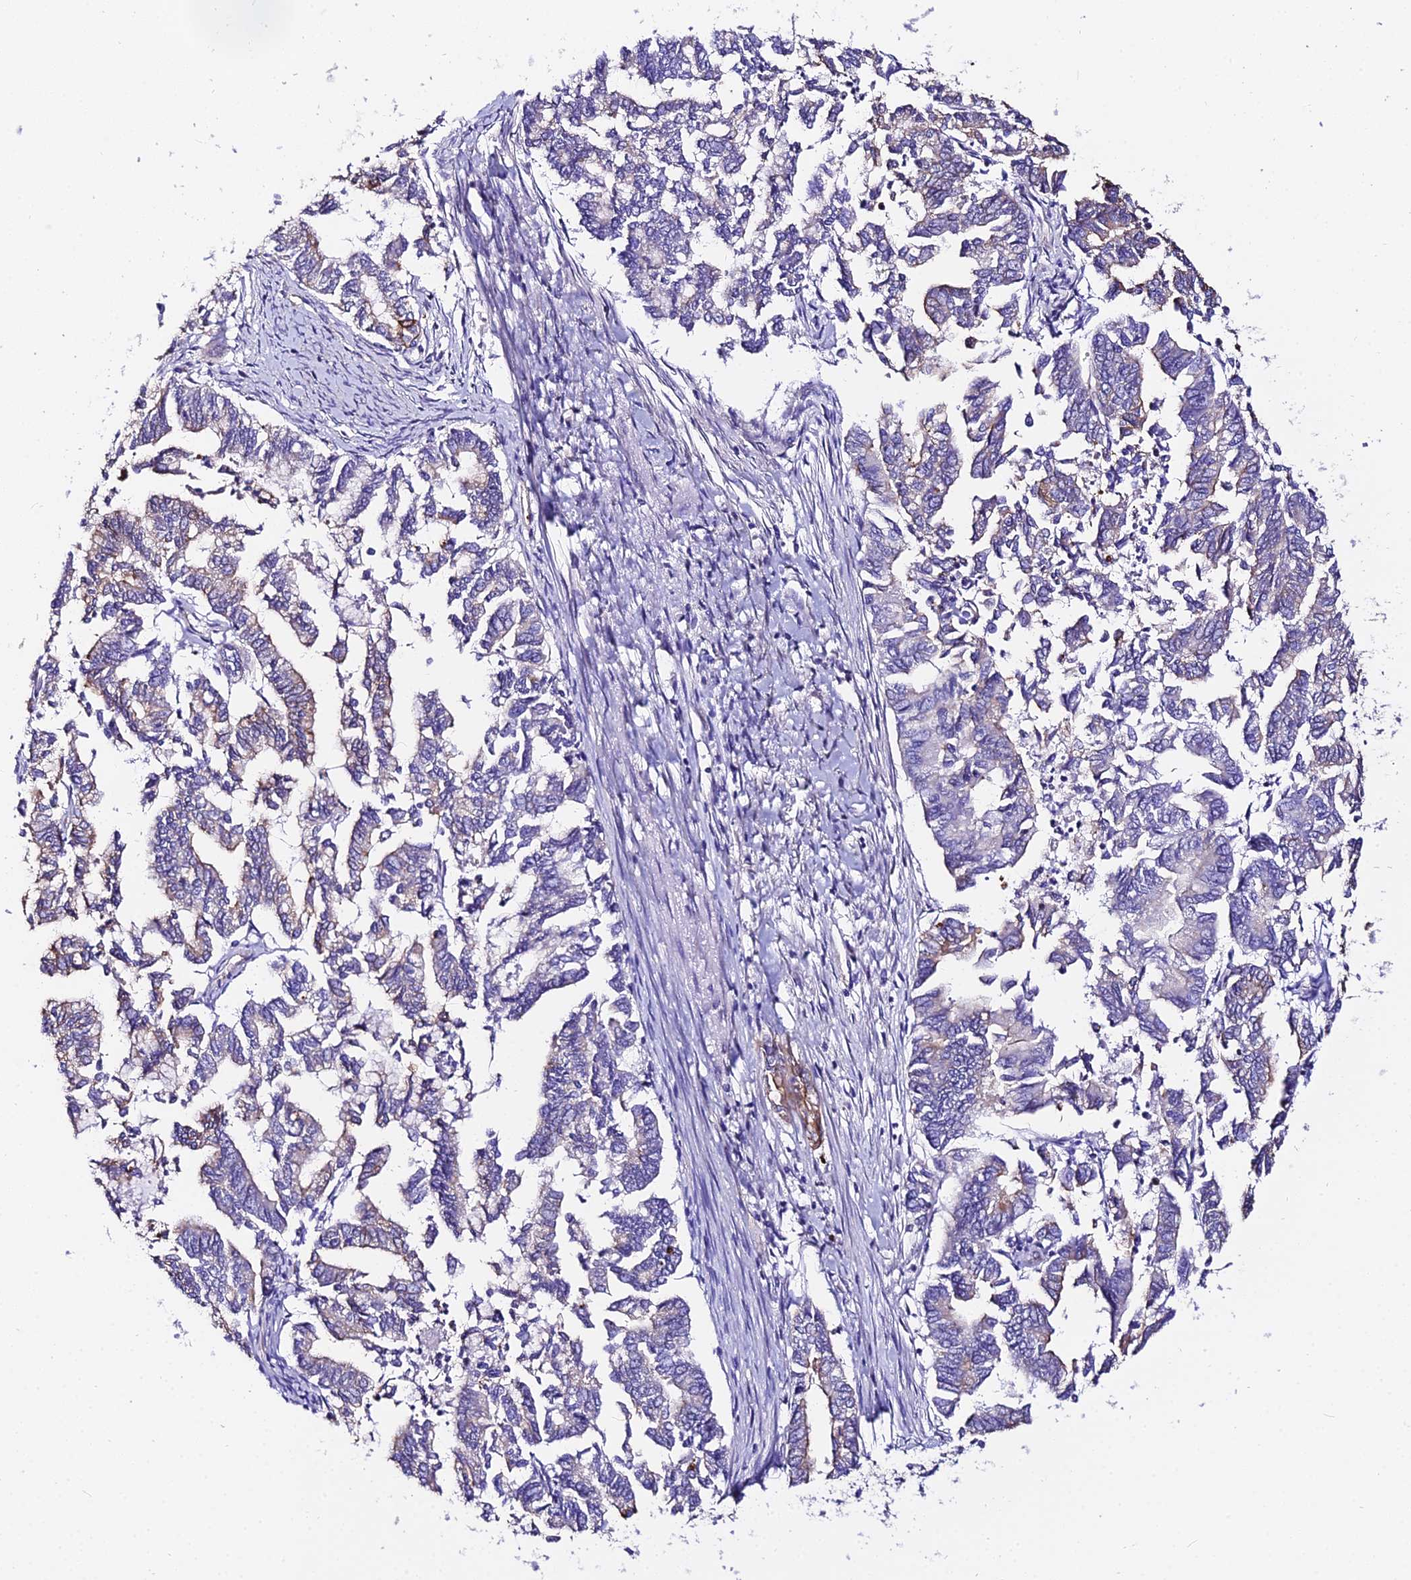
{"staining": {"intensity": "weak", "quantity": "<25%", "location": "cytoplasmic/membranous"}, "tissue": "endometrial cancer", "cell_type": "Tumor cells", "image_type": "cancer", "snomed": [{"axis": "morphology", "description": "Adenocarcinoma, NOS"}, {"axis": "topography", "description": "Endometrium"}], "caption": "IHC of endometrial cancer displays no positivity in tumor cells.", "gene": "DAW1", "patient": {"sex": "female", "age": 79}}